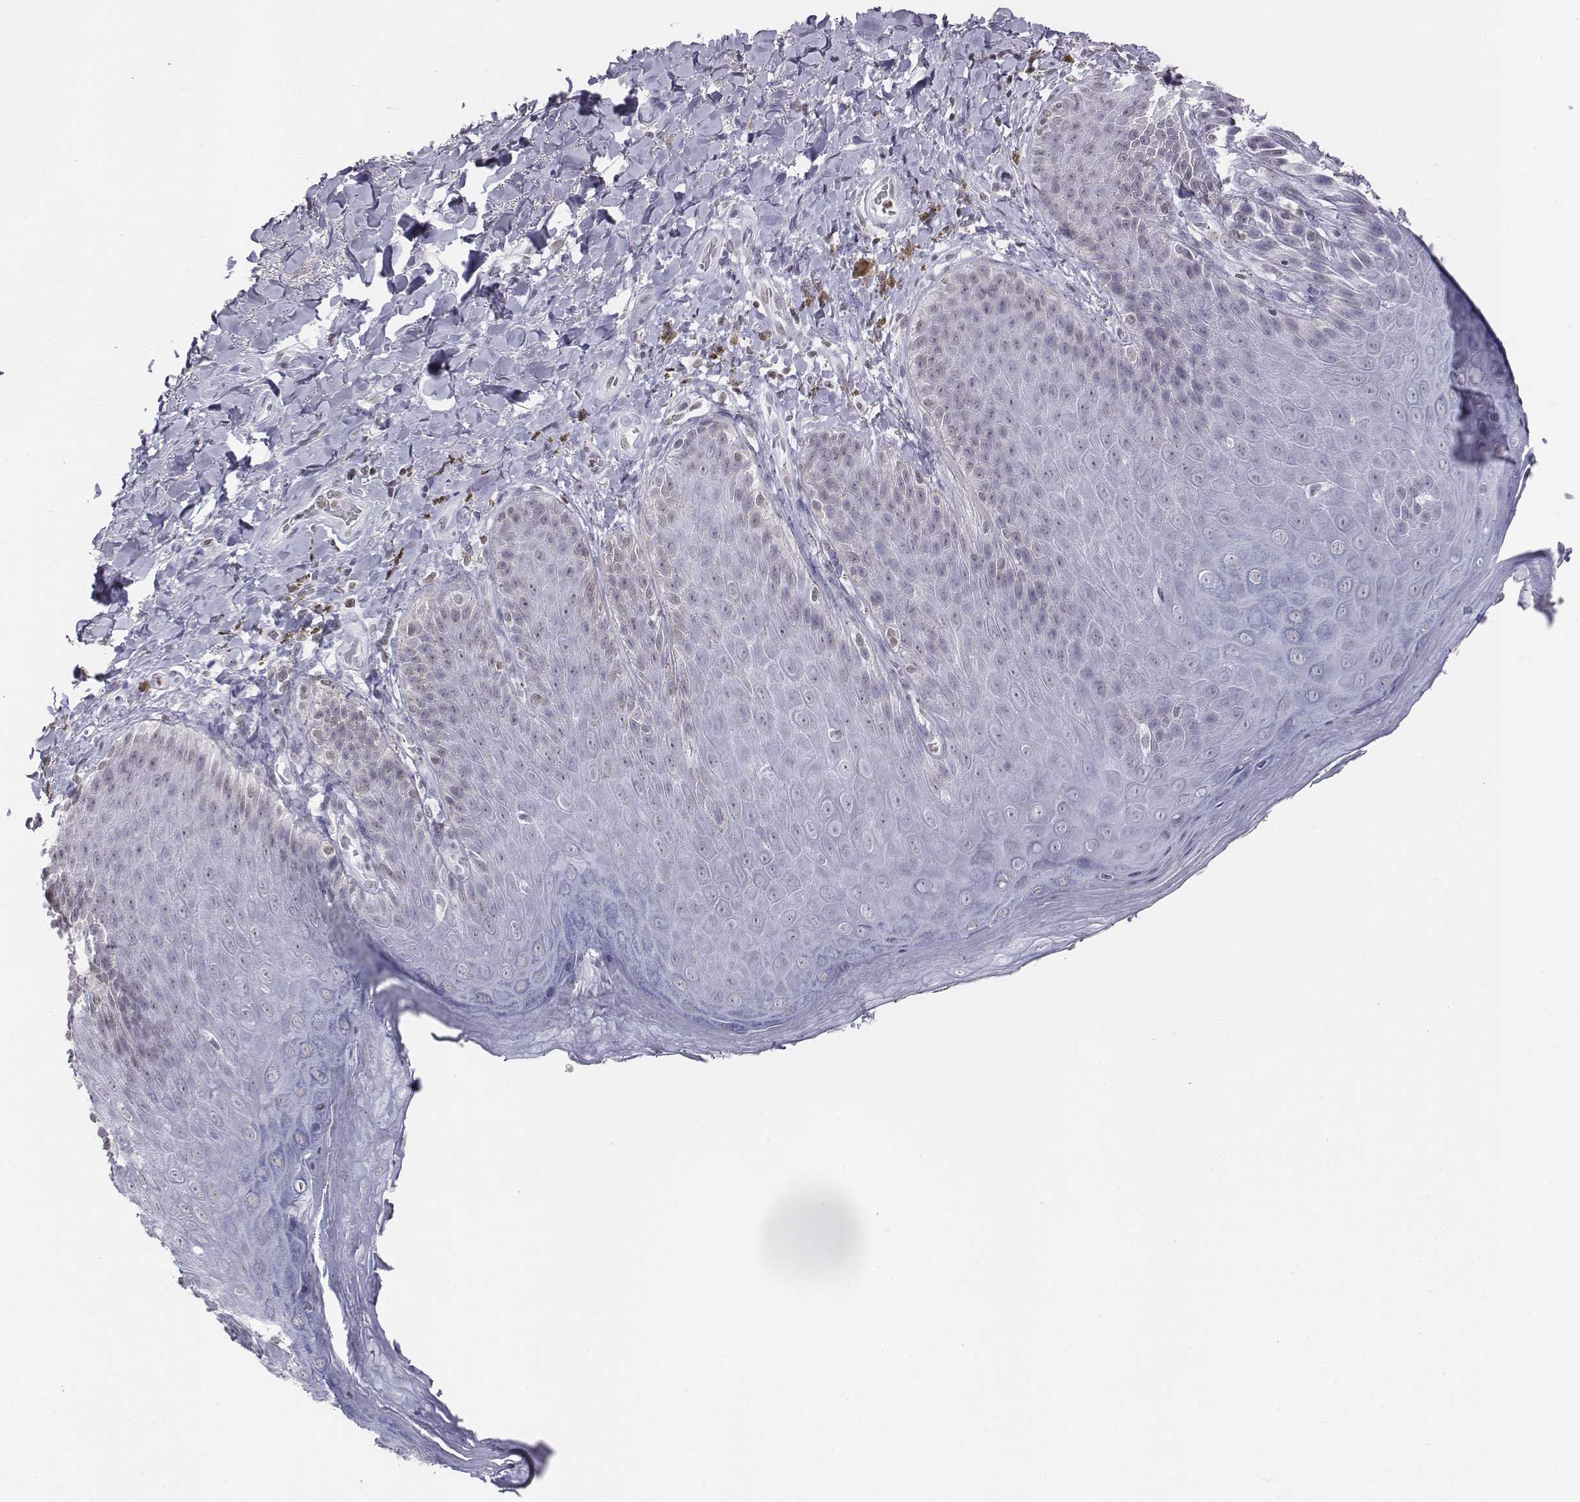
{"staining": {"intensity": "negative", "quantity": "none", "location": "none"}, "tissue": "skin", "cell_type": "Epidermal cells", "image_type": "normal", "snomed": [{"axis": "morphology", "description": "Normal tissue, NOS"}, {"axis": "topography", "description": "Anal"}], "caption": "This is an immunohistochemistry (IHC) histopathology image of unremarkable skin. There is no staining in epidermal cells.", "gene": "BARHL1", "patient": {"sex": "male", "age": 53}}